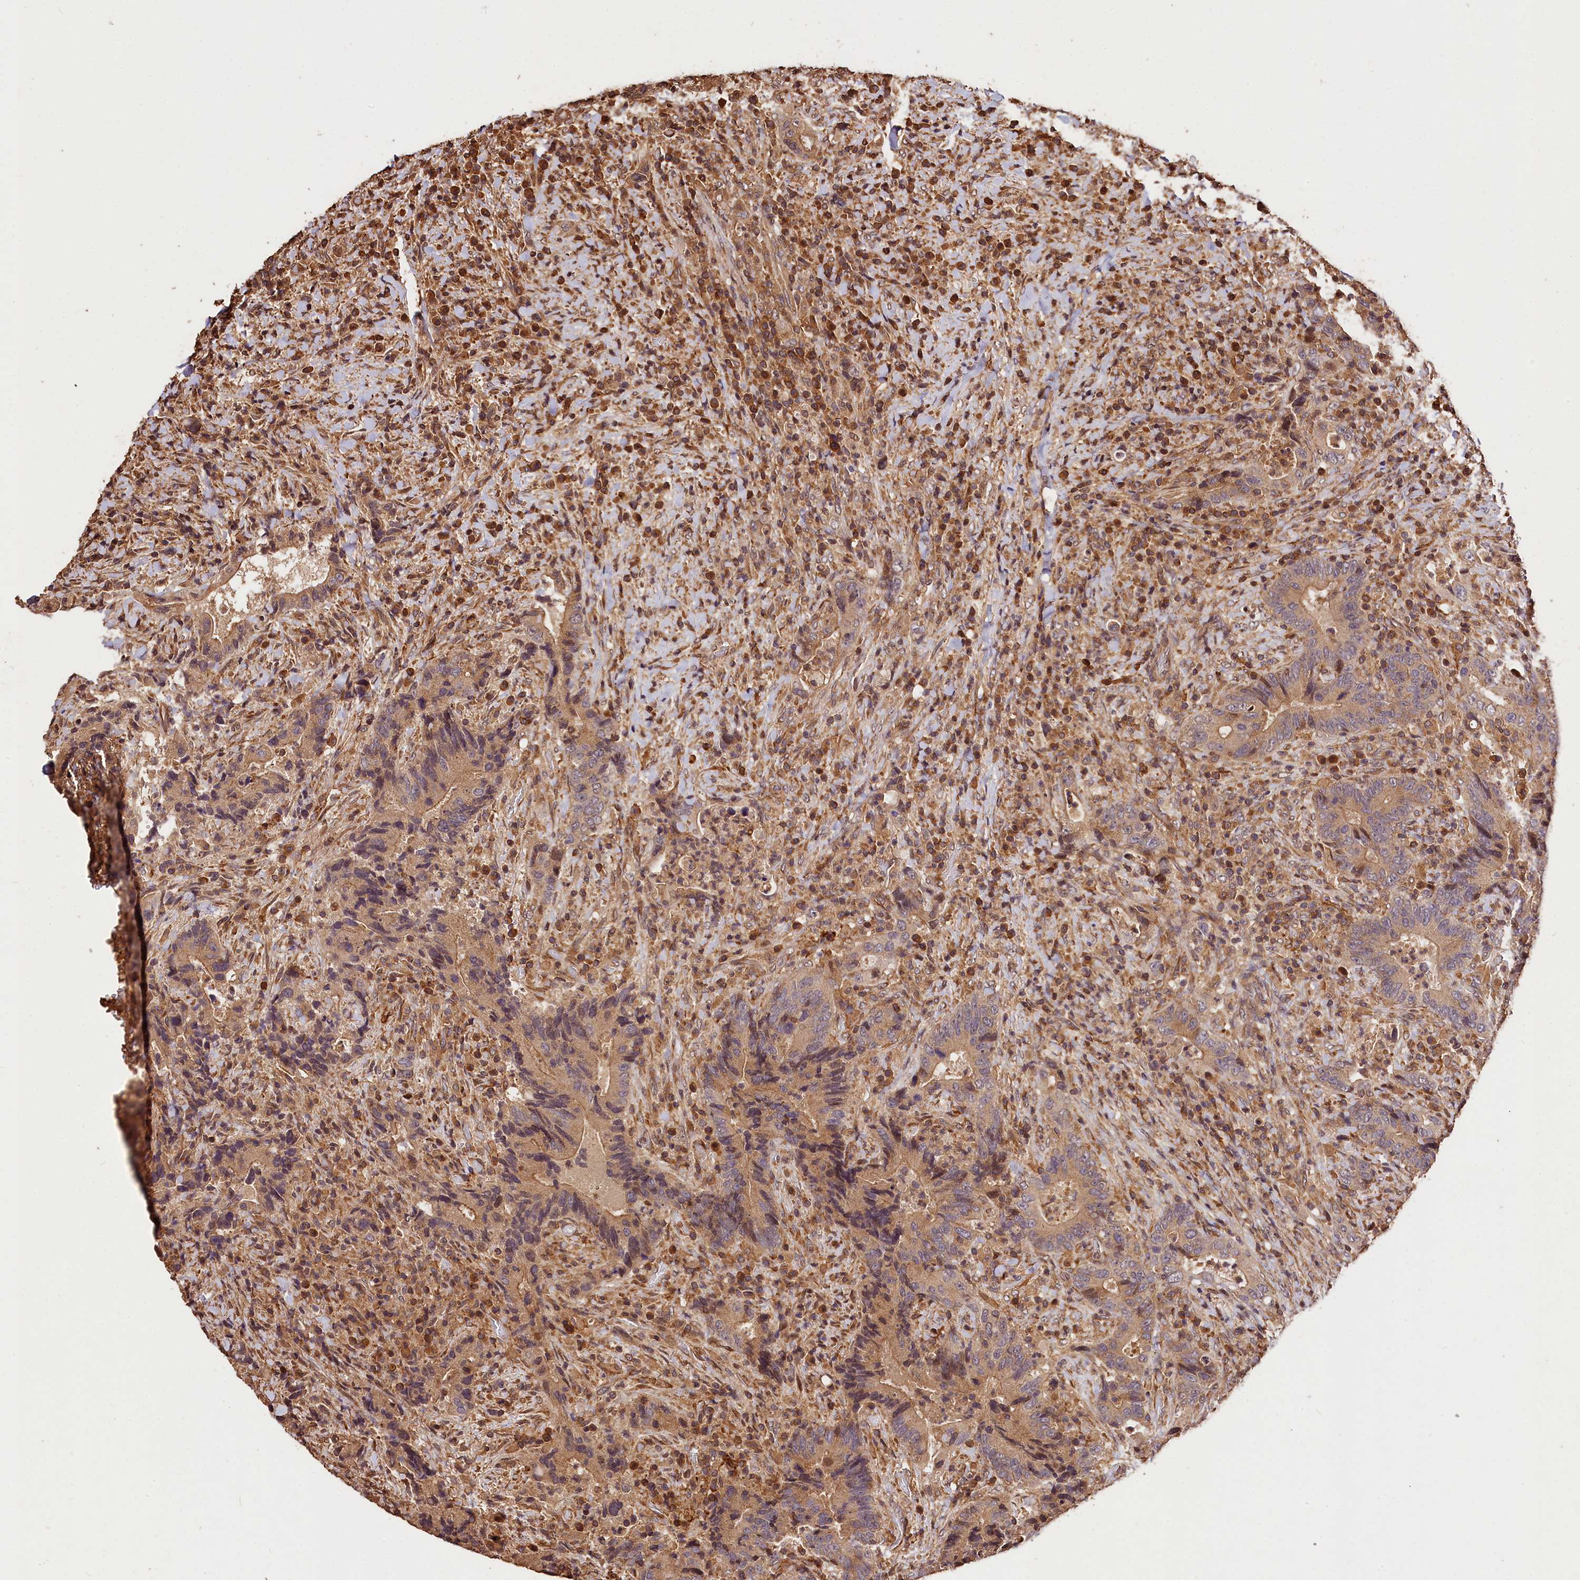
{"staining": {"intensity": "weak", "quantity": ">75%", "location": "cytoplasmic/membranous"}, "tissue": "colorectal cancer", "cell_type": "Tumor cells", "image_type": "cancer", "snomed": [{"axis": "morphology", "description": "Adenocarcinoma, NOS"}, {"axis": "topography", "description": "Colon"}], "caption": "Colorectal cancer (adenocarcinoma) tissue demonstrates weak cytoplasmic/membranous positivity in about >75% of tumor cells, visualized by immunohistochemistry.", "gene": "KPTN", "patient": {"sex": "female", "age": 75}}